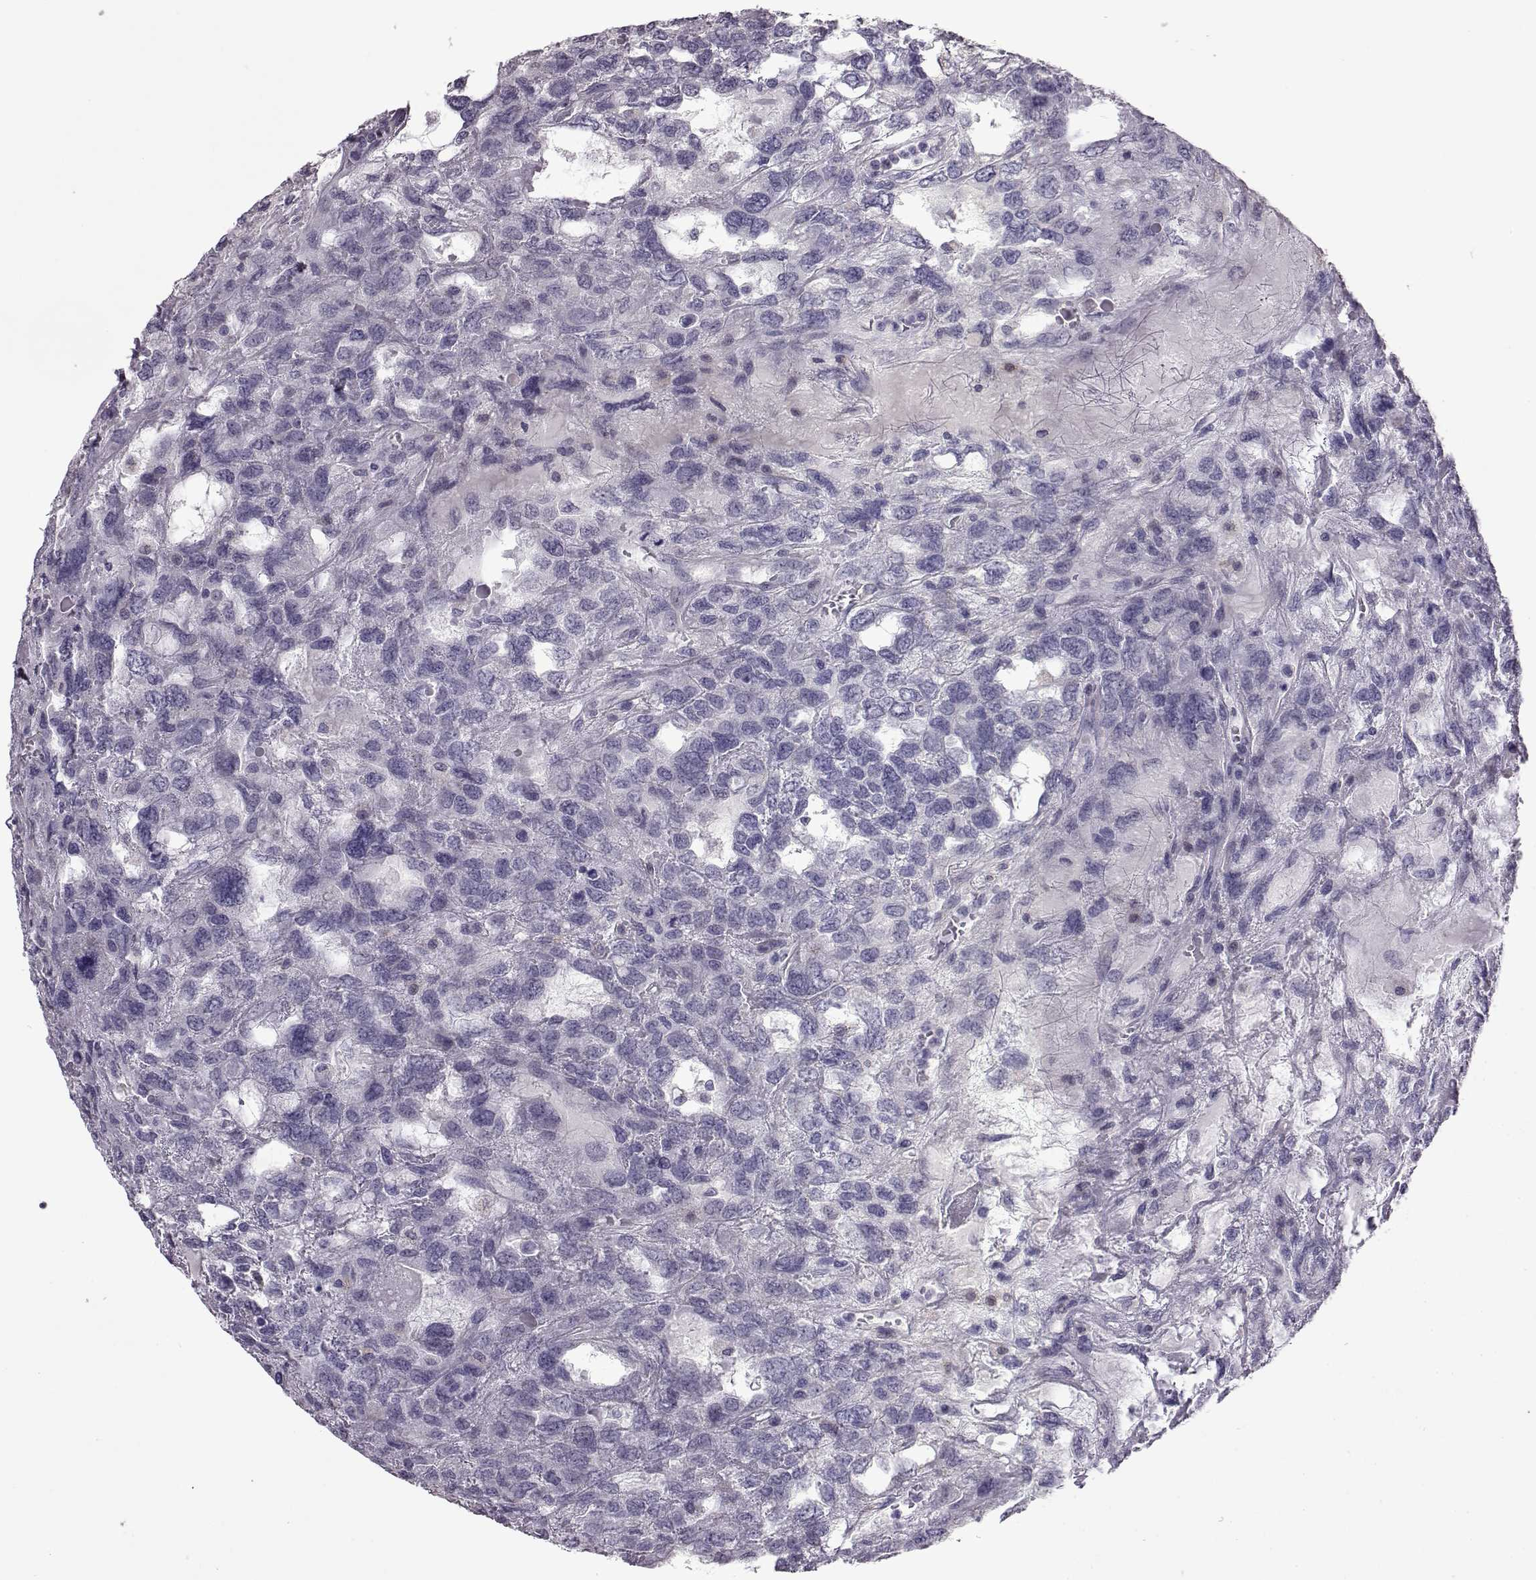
{"staining": {"intensity": "negative", "quantity": "none", "location": "none"}, "tissue": "testis cancer", "cell_type": "Tumor cells", "image_type": "cancer", "snomed": [{"axis": "morphology", "description": "Seminoma, NOS"}, {"axis": "topography", "description": "Testis"}], "caption": "IHC histopathology image of testis cancer stained for a protein (brown), which reveals no positivity in tumor cells. (DAB (3,3'-diaminobenzidine) immunohistochemistry (IHC) visualized using brightfield microscopy, high magnification).", "gene": "PRR9", "patient": {"sex": "male", "age": 52}}